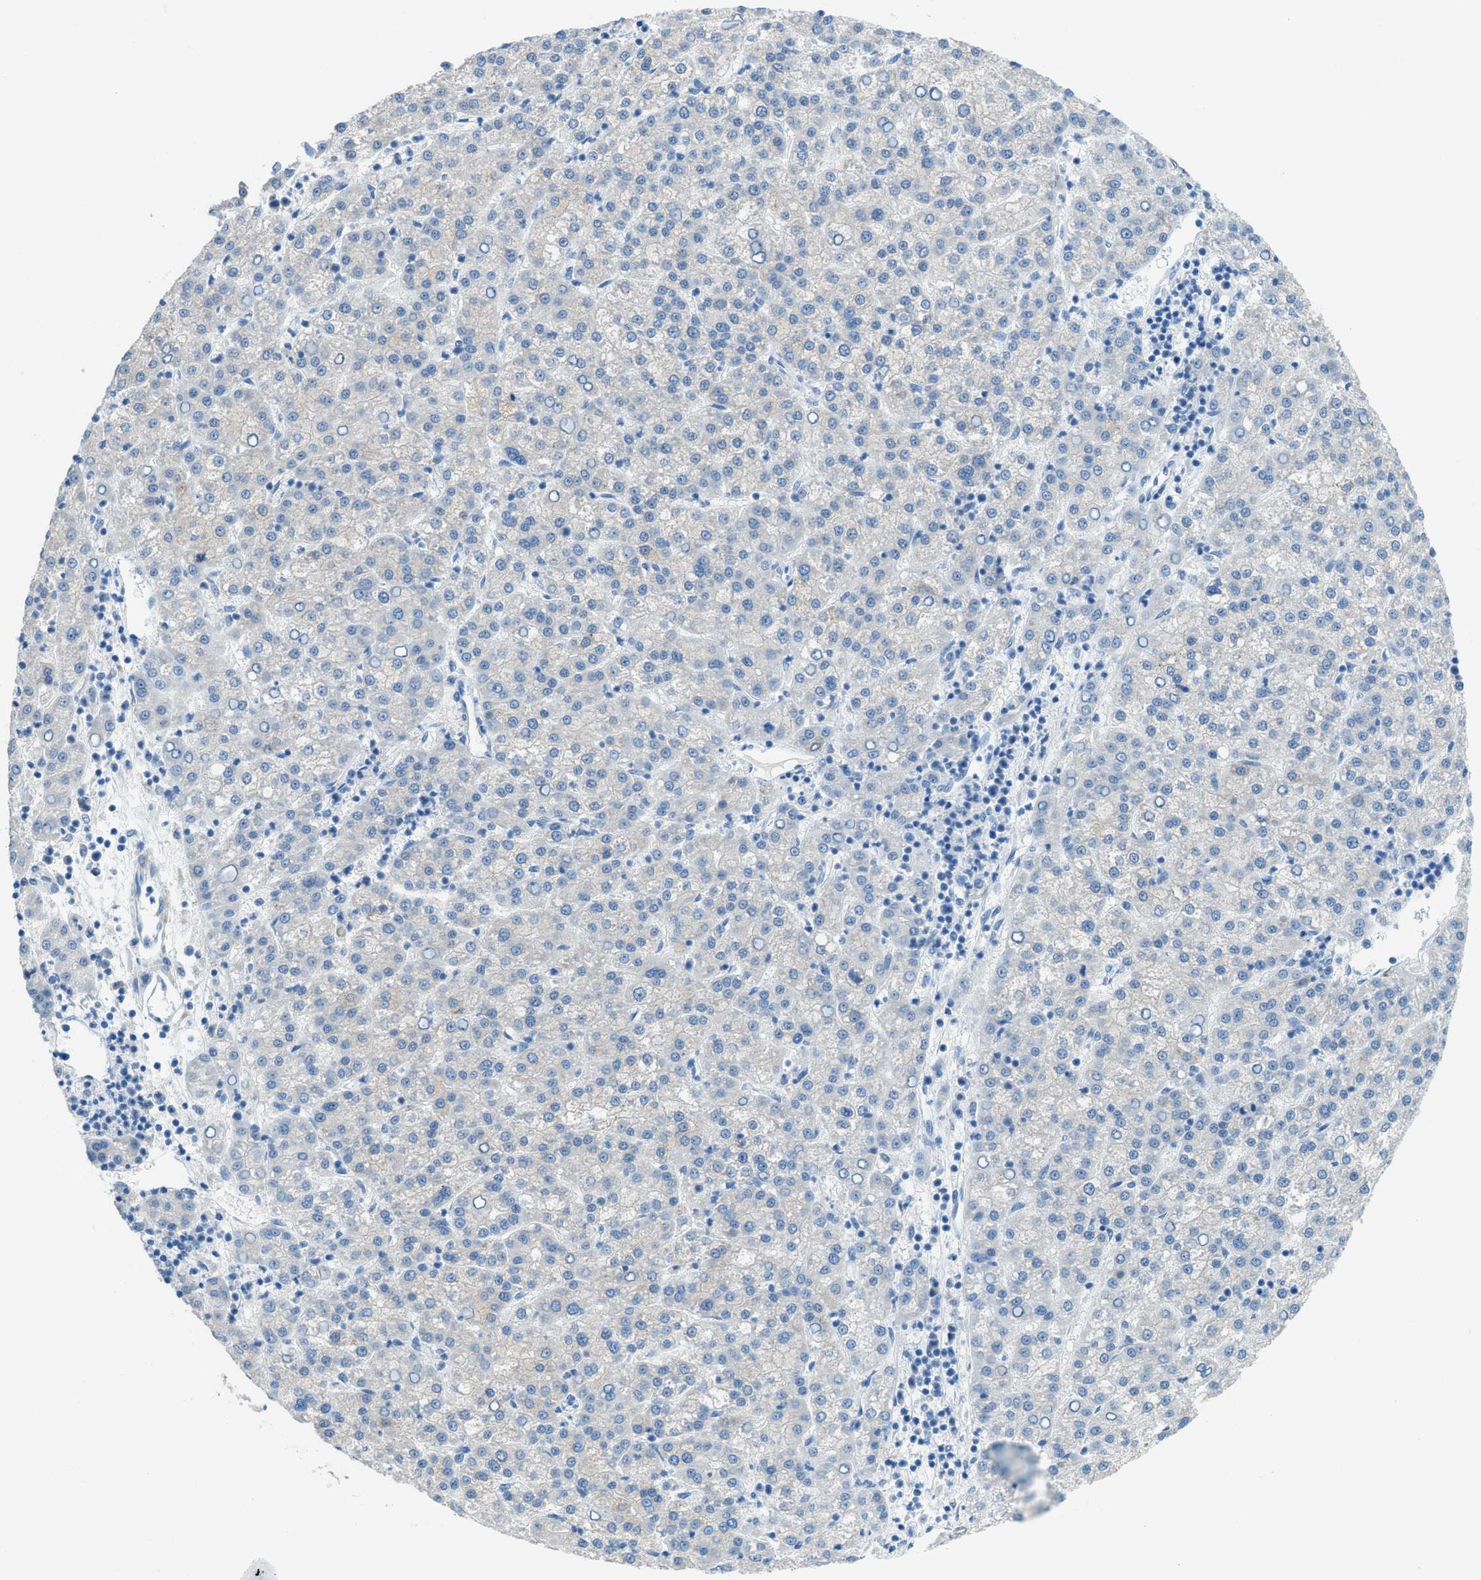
{"staining": {"intensity": "negative", "quantity": "none", "location": "none"}, "tissue": "liver cancer", "cell_type": "Tumor cells", "image_type": "cancer", "snomed": [{"axis": "morphology", "description": "Carcinoma, Hepatocellular, NOS"}, {"axis": "topography", "description": "Liver"}], "caption": "This image is of liver cancer (hepatocellular carcinoma) stained with IHC to label a protein in brown with the nuclei are counter-stained blue. There is no positivity in tumor cells. (DAB (3,3'-diaminobenzidine) IHC visualized using brightfield microscopy, high magnification).", "gene": "ACAN", "patient": {"sex": "female", "age": 58}}